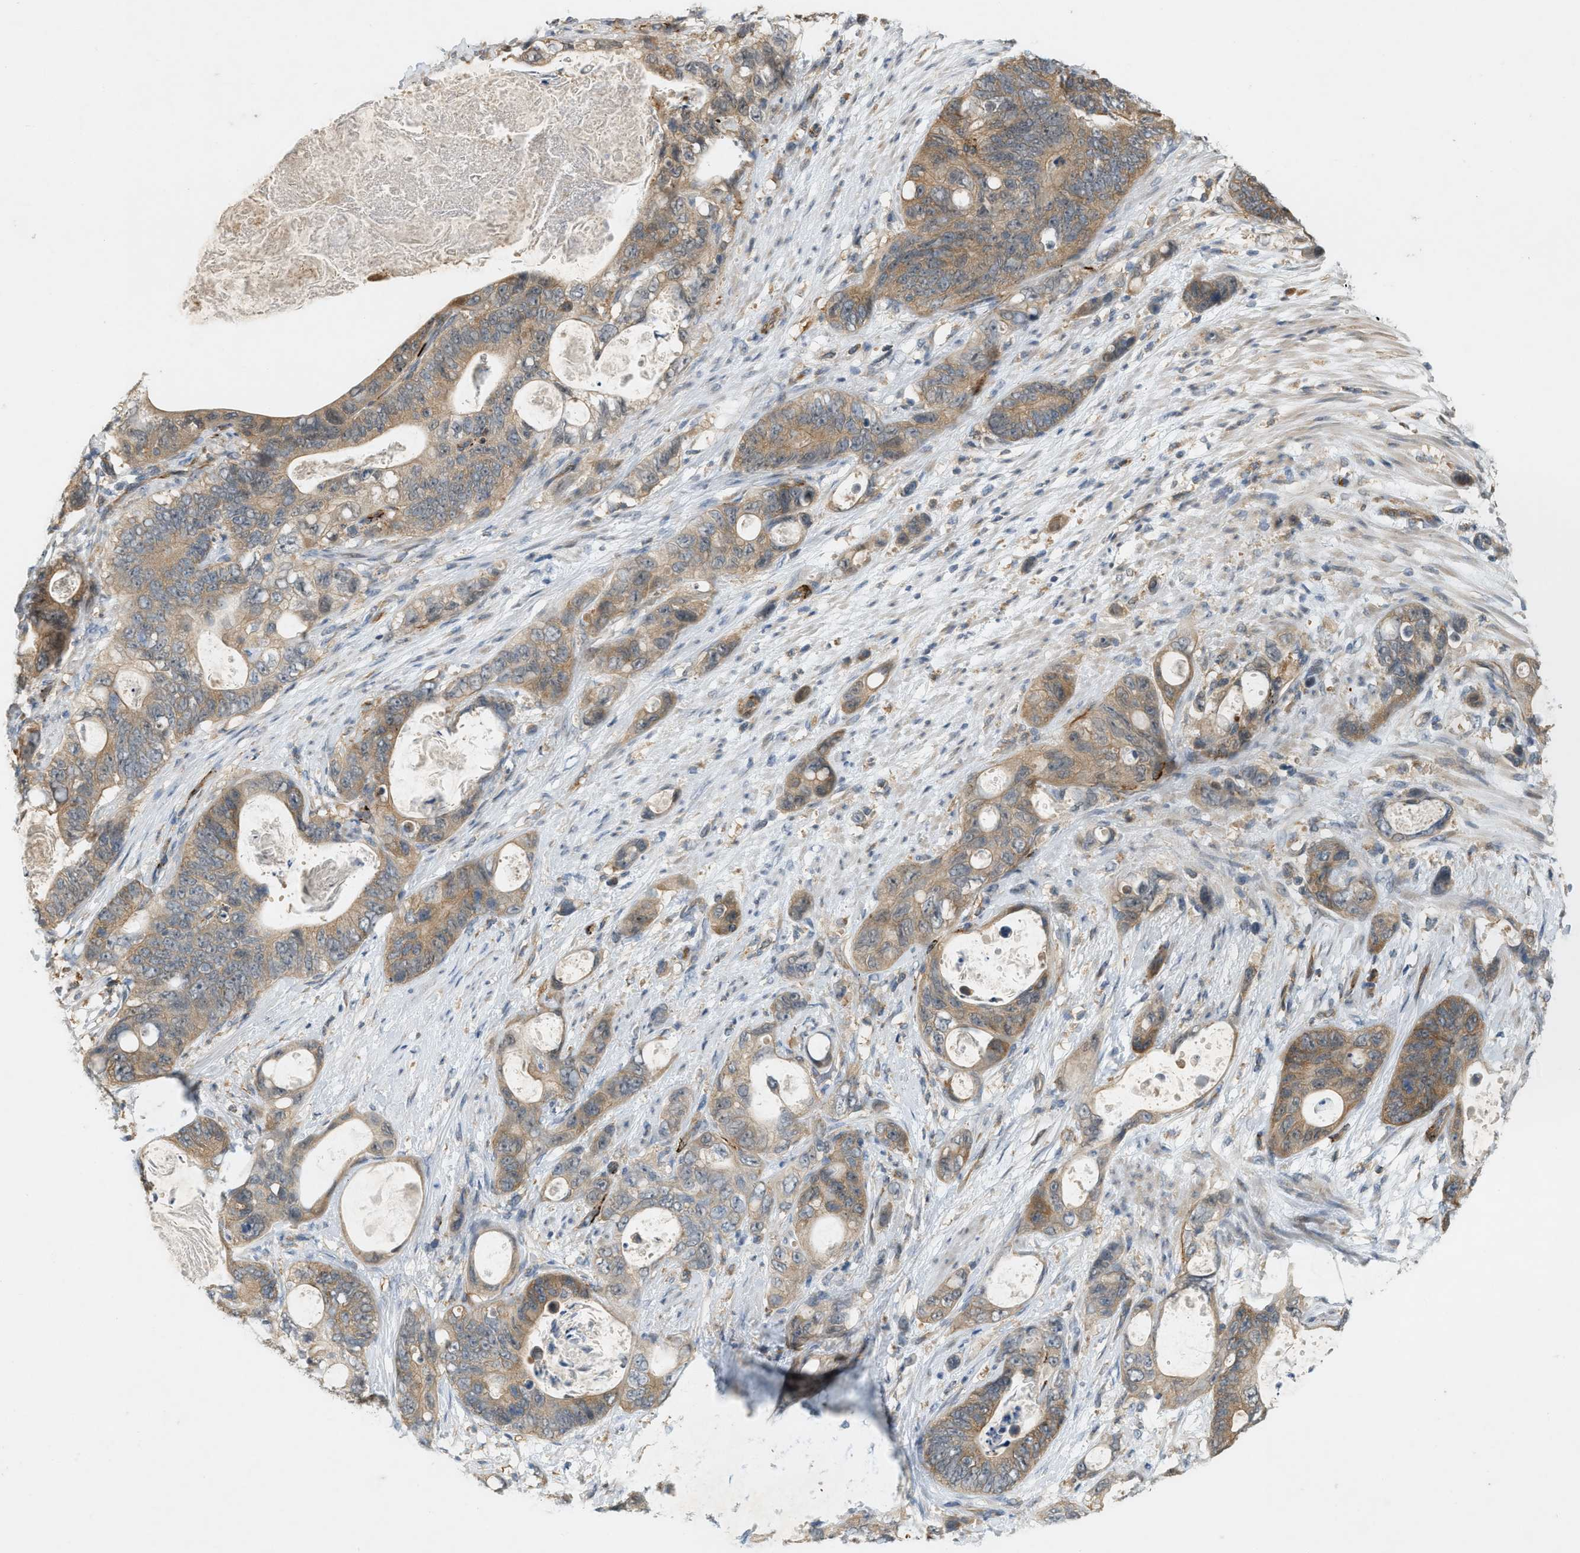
{"staining": {"intensity": "moderate", "quantity": ">75%", "location": "cytoplasmic/membranous"}, "tissue": "stomach cancer", "cell_type": "Tumor cells", "image_type": "cancer", "snomed": [{"axis": "morphology", "description": "Normal tissue, NOS"}, {"axis": "morphology", "description": "Adenocarcinoma, NOS"}, {"axis": "topography", "description": "Stomach"}], "caption": "A histopathology image showing moderate cytoplasmic/membranous positivity in approximately >75% of tumor cells in stomach adenocarcinoma, as visualized by brown immunohistochemical staining.", "gene": "PDCL3", "patient": {"sex": "female", "age": 89}}